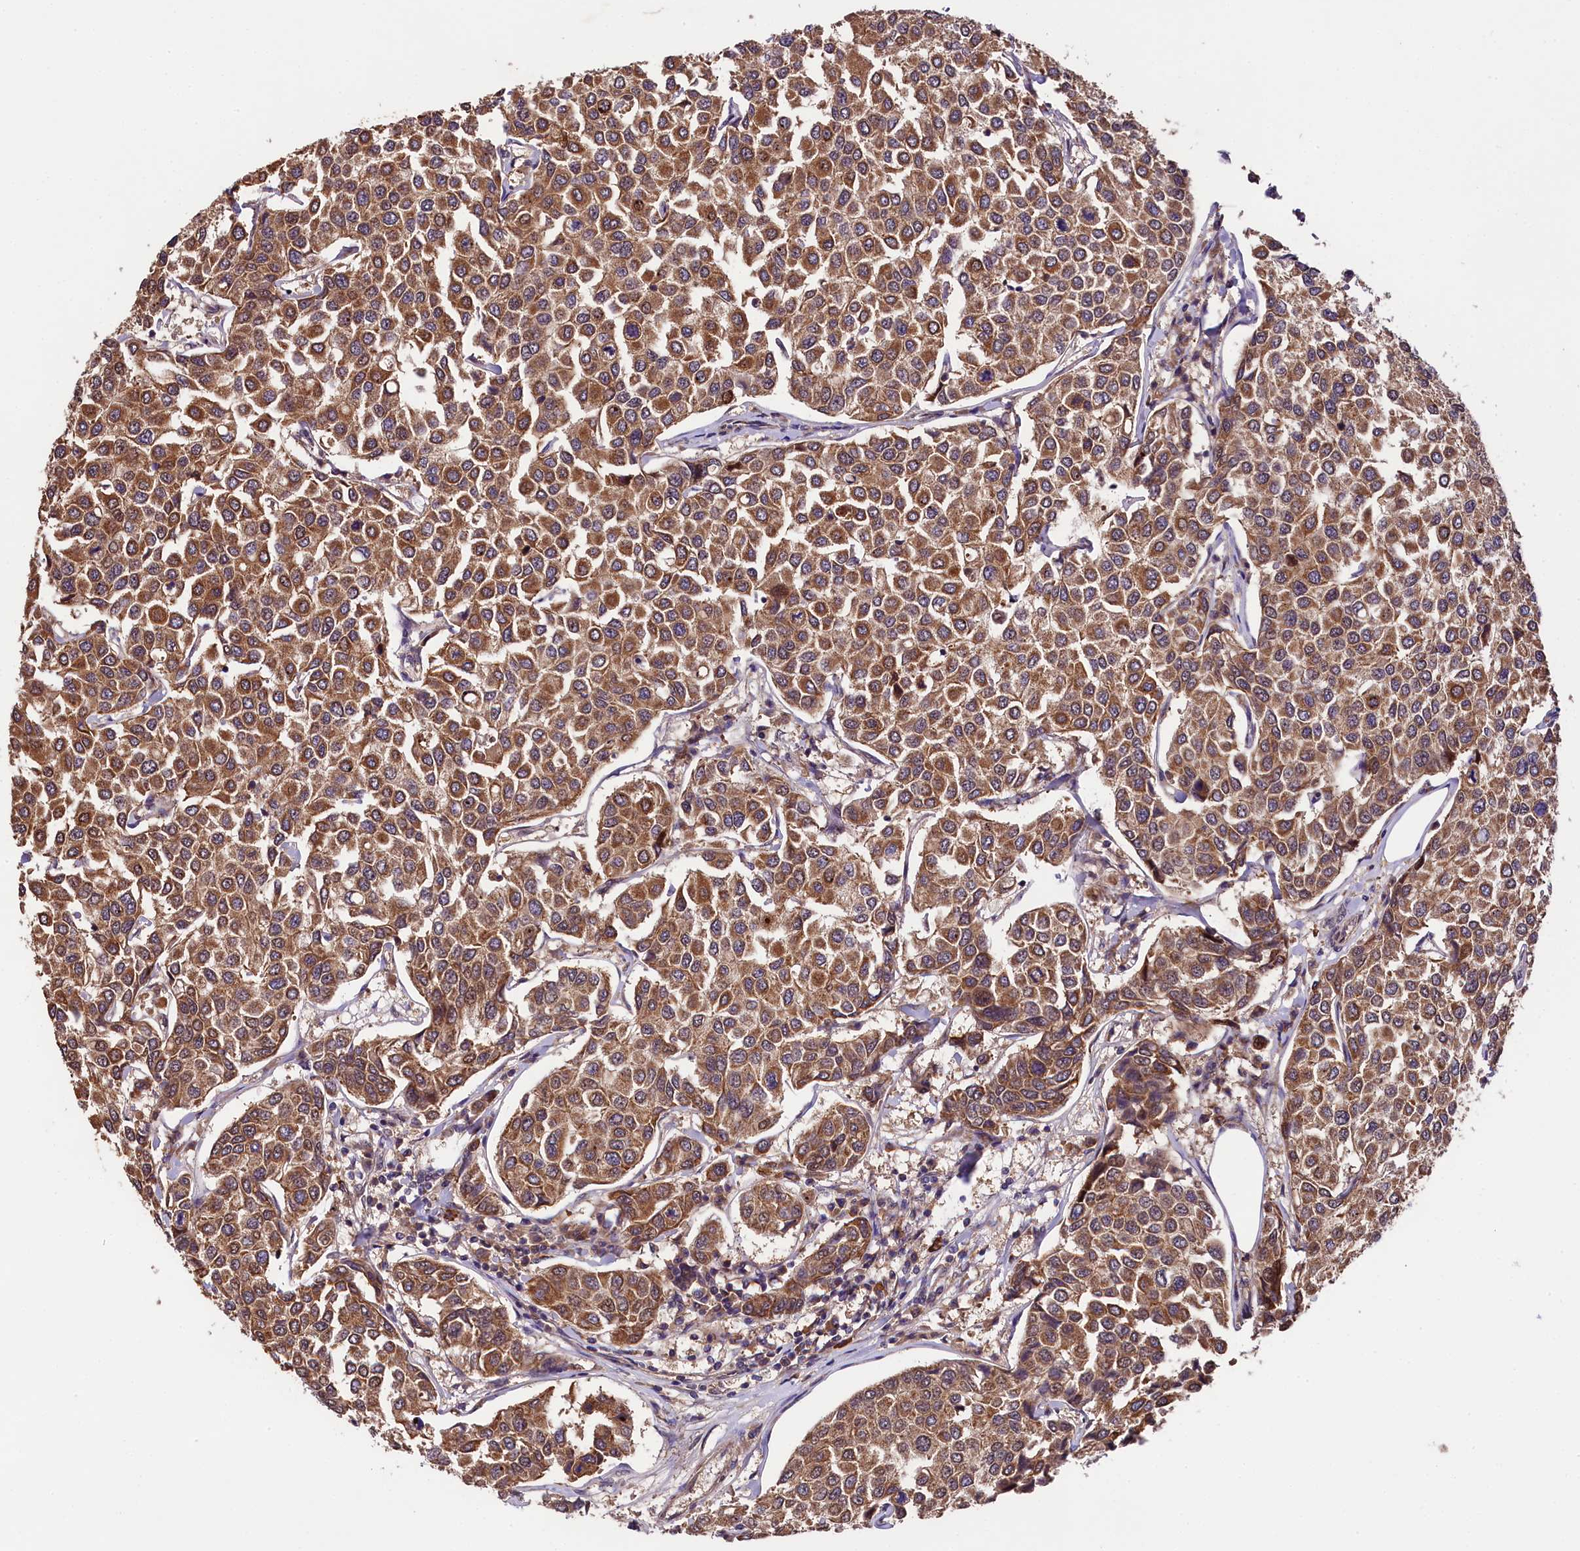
{"staining": {"intensity": "moderate", "quantity": ">75%", "location": "cytoplasmic/membranous"}, "tissue": "breast cancer", "cell_type": "Tumor cells", "image_type": "cancer", "snomed": [{"axis": "morphology", "description": "Duct carcinoma"}, {"axis": "topography", "description": "Breast"}], "caption": "Immunohistochemical staining of human breast cancer (invasive ductal carcinoma) exhibits moderate cytoplasmic/membranous protein positivity in about >75% of tumor cells.", "gene": "DOHH", "patient": {"sex": "female", "age": 55}}